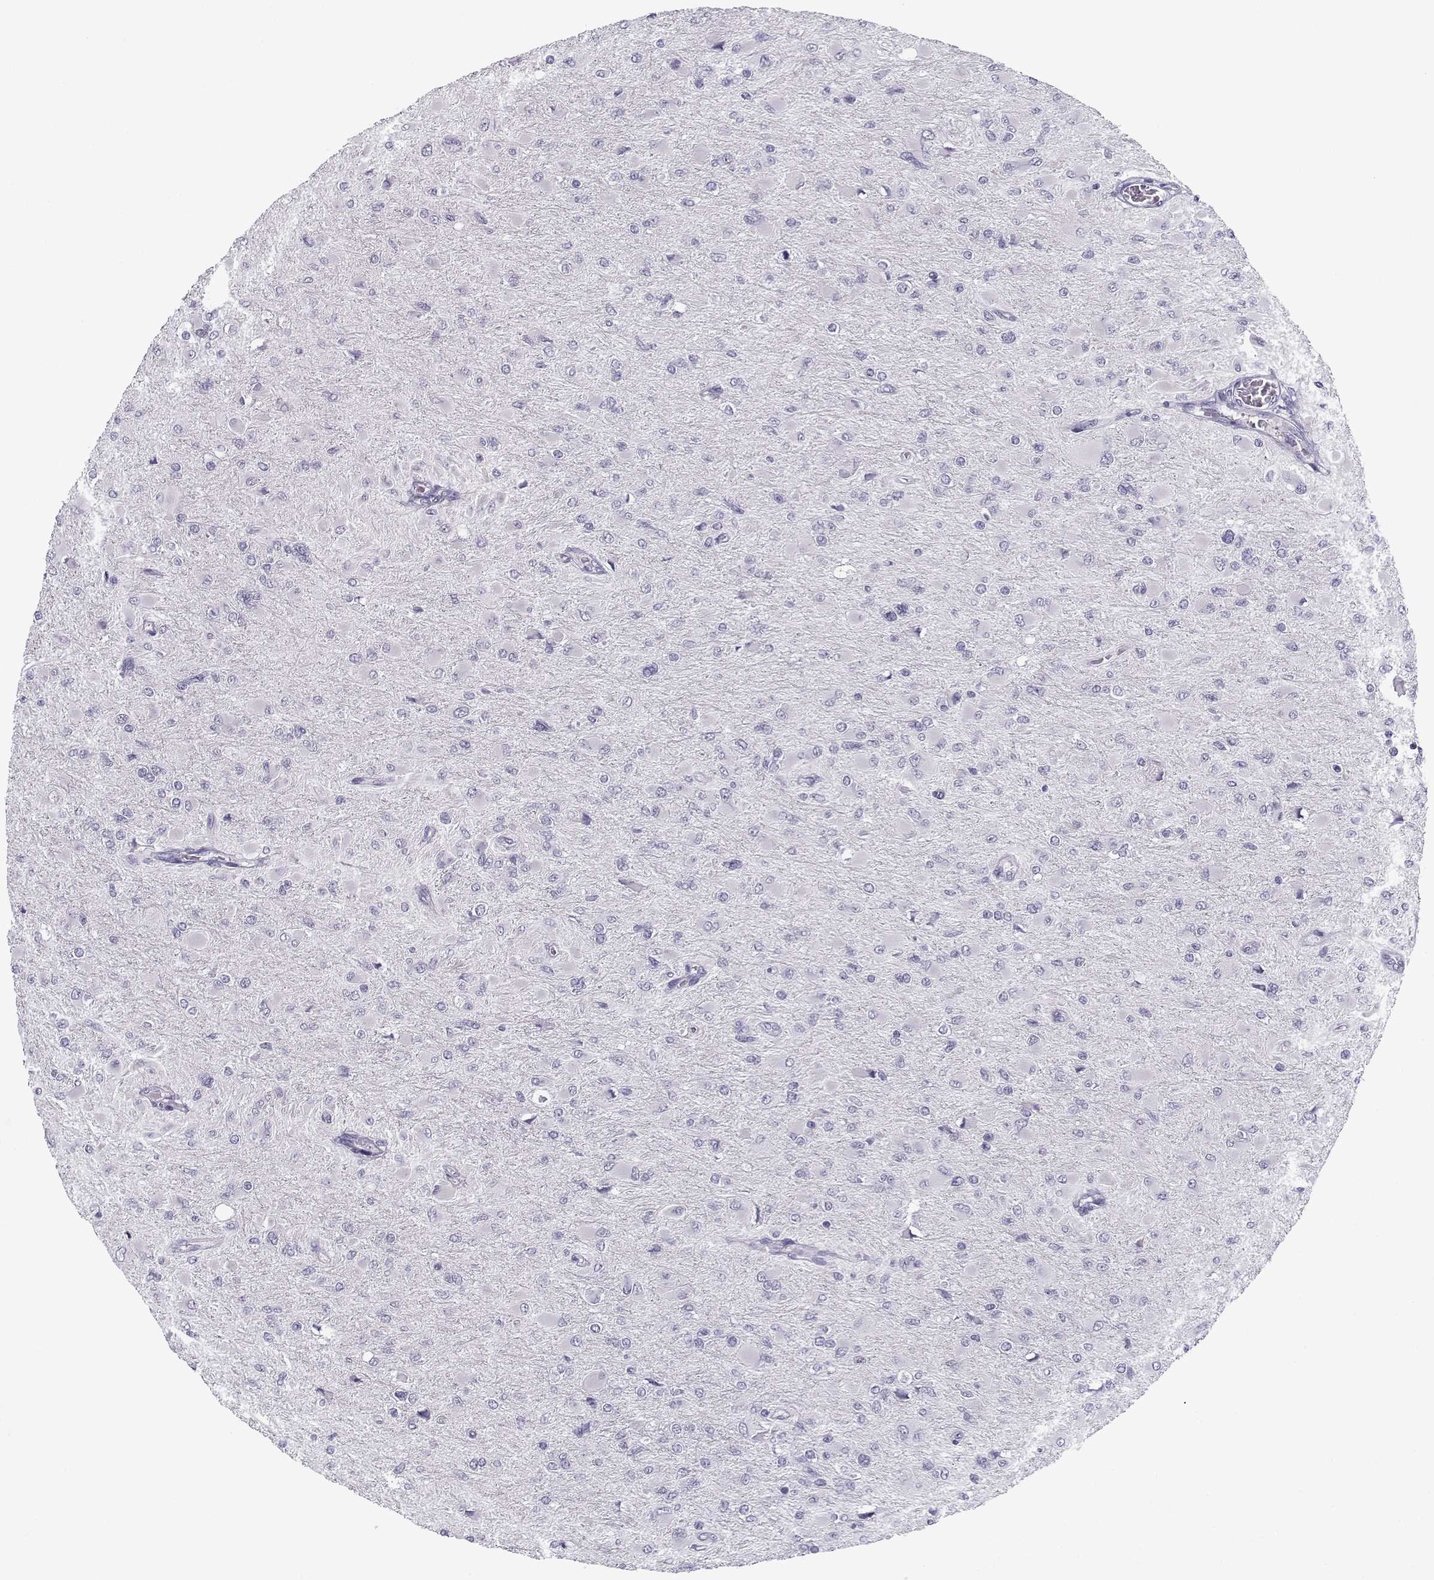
{"staining": {"intensity": "negative", "quantity": "none", "location": "none"}, "tissue": "glioma", "cell_type": "Tumor cells", "image_type": "cancer", "snomed": [{"axis": "morphology", "description": "Glioma, malignant, High grade"}, {"axis": "topography", "description": "Cerebral cortex"}], "caption": "Tumor cells show no significant staining in glioma.", "gene": "CFAP77", "patient": {"sex": "female", "age": 36}}